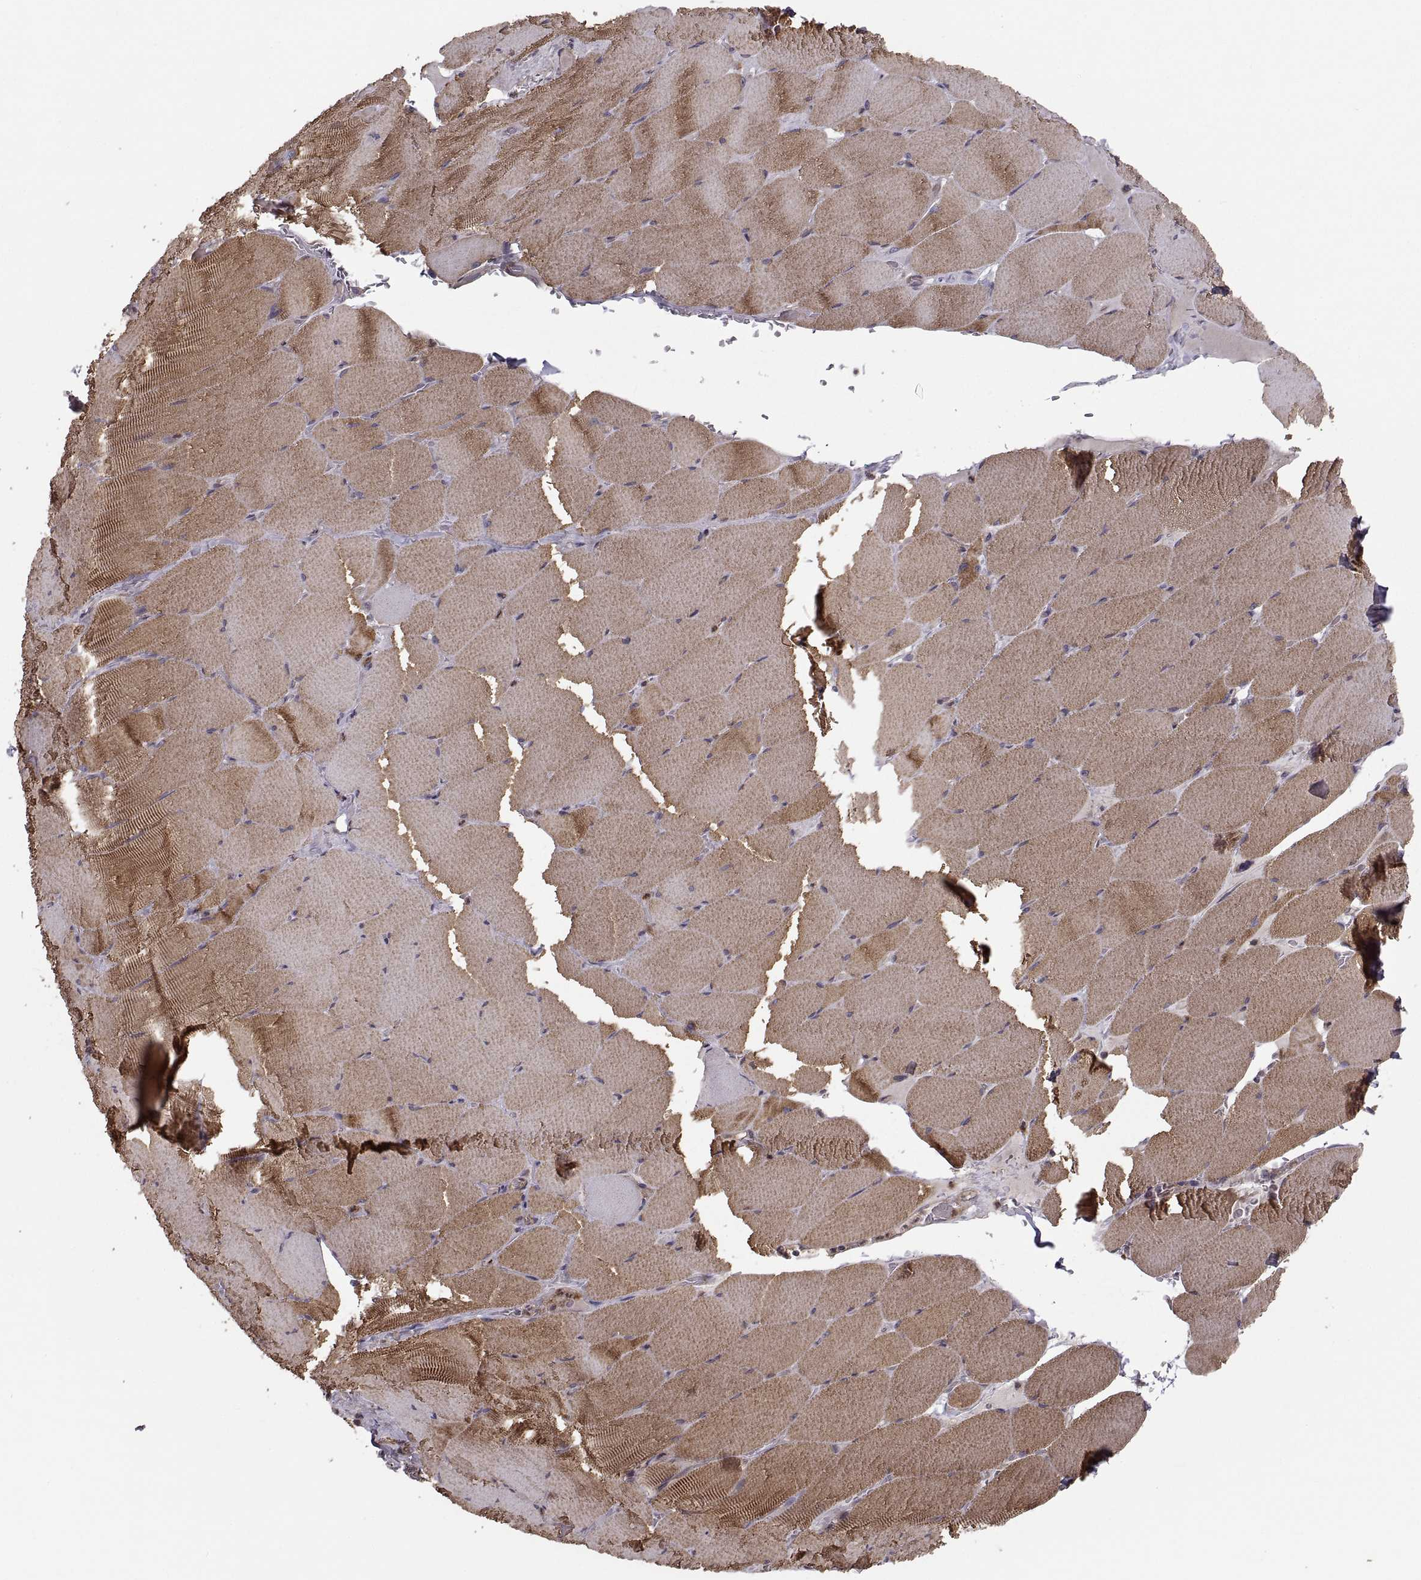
{"staining": {"intensity": "moderate", "quantity": "25%-75%", "location": "cytoplasmic/membranous"}, "tissue": "skeletal muscle", "cell_type": "Myocytes", "image_type": "normal", "snomed": [{"axis": "morphology", "description": "Normal tissue, NOS"}, {"axis": "topography", "description": "Skeletal muscle"}], "caption": "Immunohistochemical staining of benign skeletal muscle displays moderate cytoplasmic/membranous protein expression in approximately 25%-75% of myocytes.", "gene": "PMM2", "patient": {"sex": "male", "age": 56}}